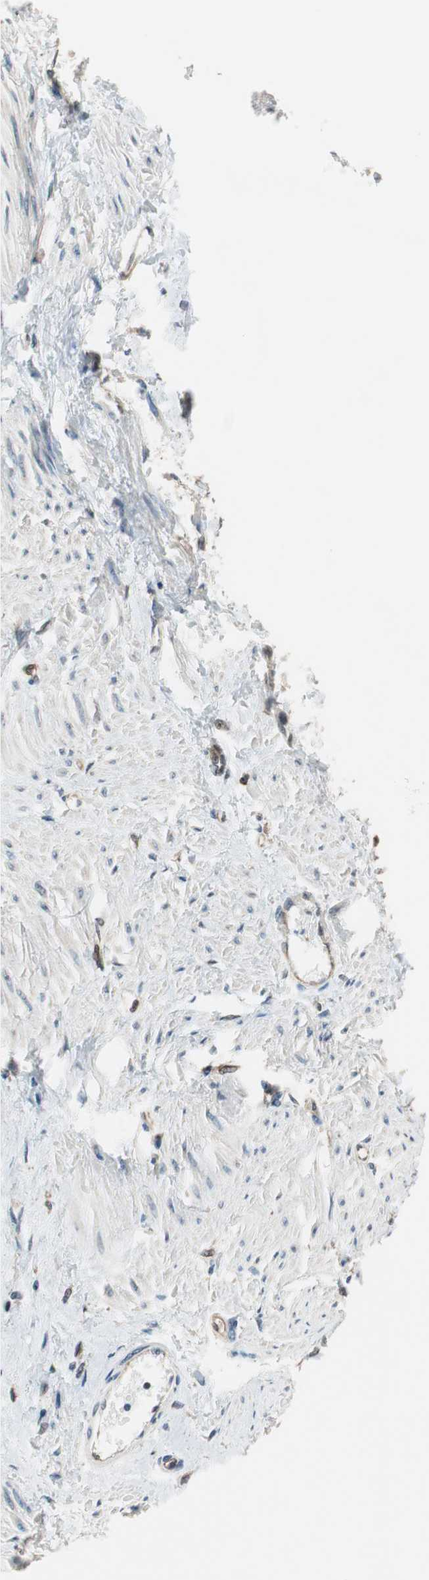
{"staining": {"intensity": "weak", "quantity": "<25%", "location": "cytoplasmic/membranous"}, "tissue": "smooth muscle", "cell_type": "Smooth muscle cells", "image_type": "normal", "snomed": [{"axis": "morphology", "description": "Normal tissue, NOS"}, {"axis": "topography", "description": "Smooth muscle"}, {"axis": "topography", "description": "Uterus"}], "caption": "This is a histopathology image of immunohistochemistry staining of benign smooth muscle, which shows no staining in smooth muscle cells.", "gene": "P3R3URF", "patient": {"sex": "female", "age": 39}}